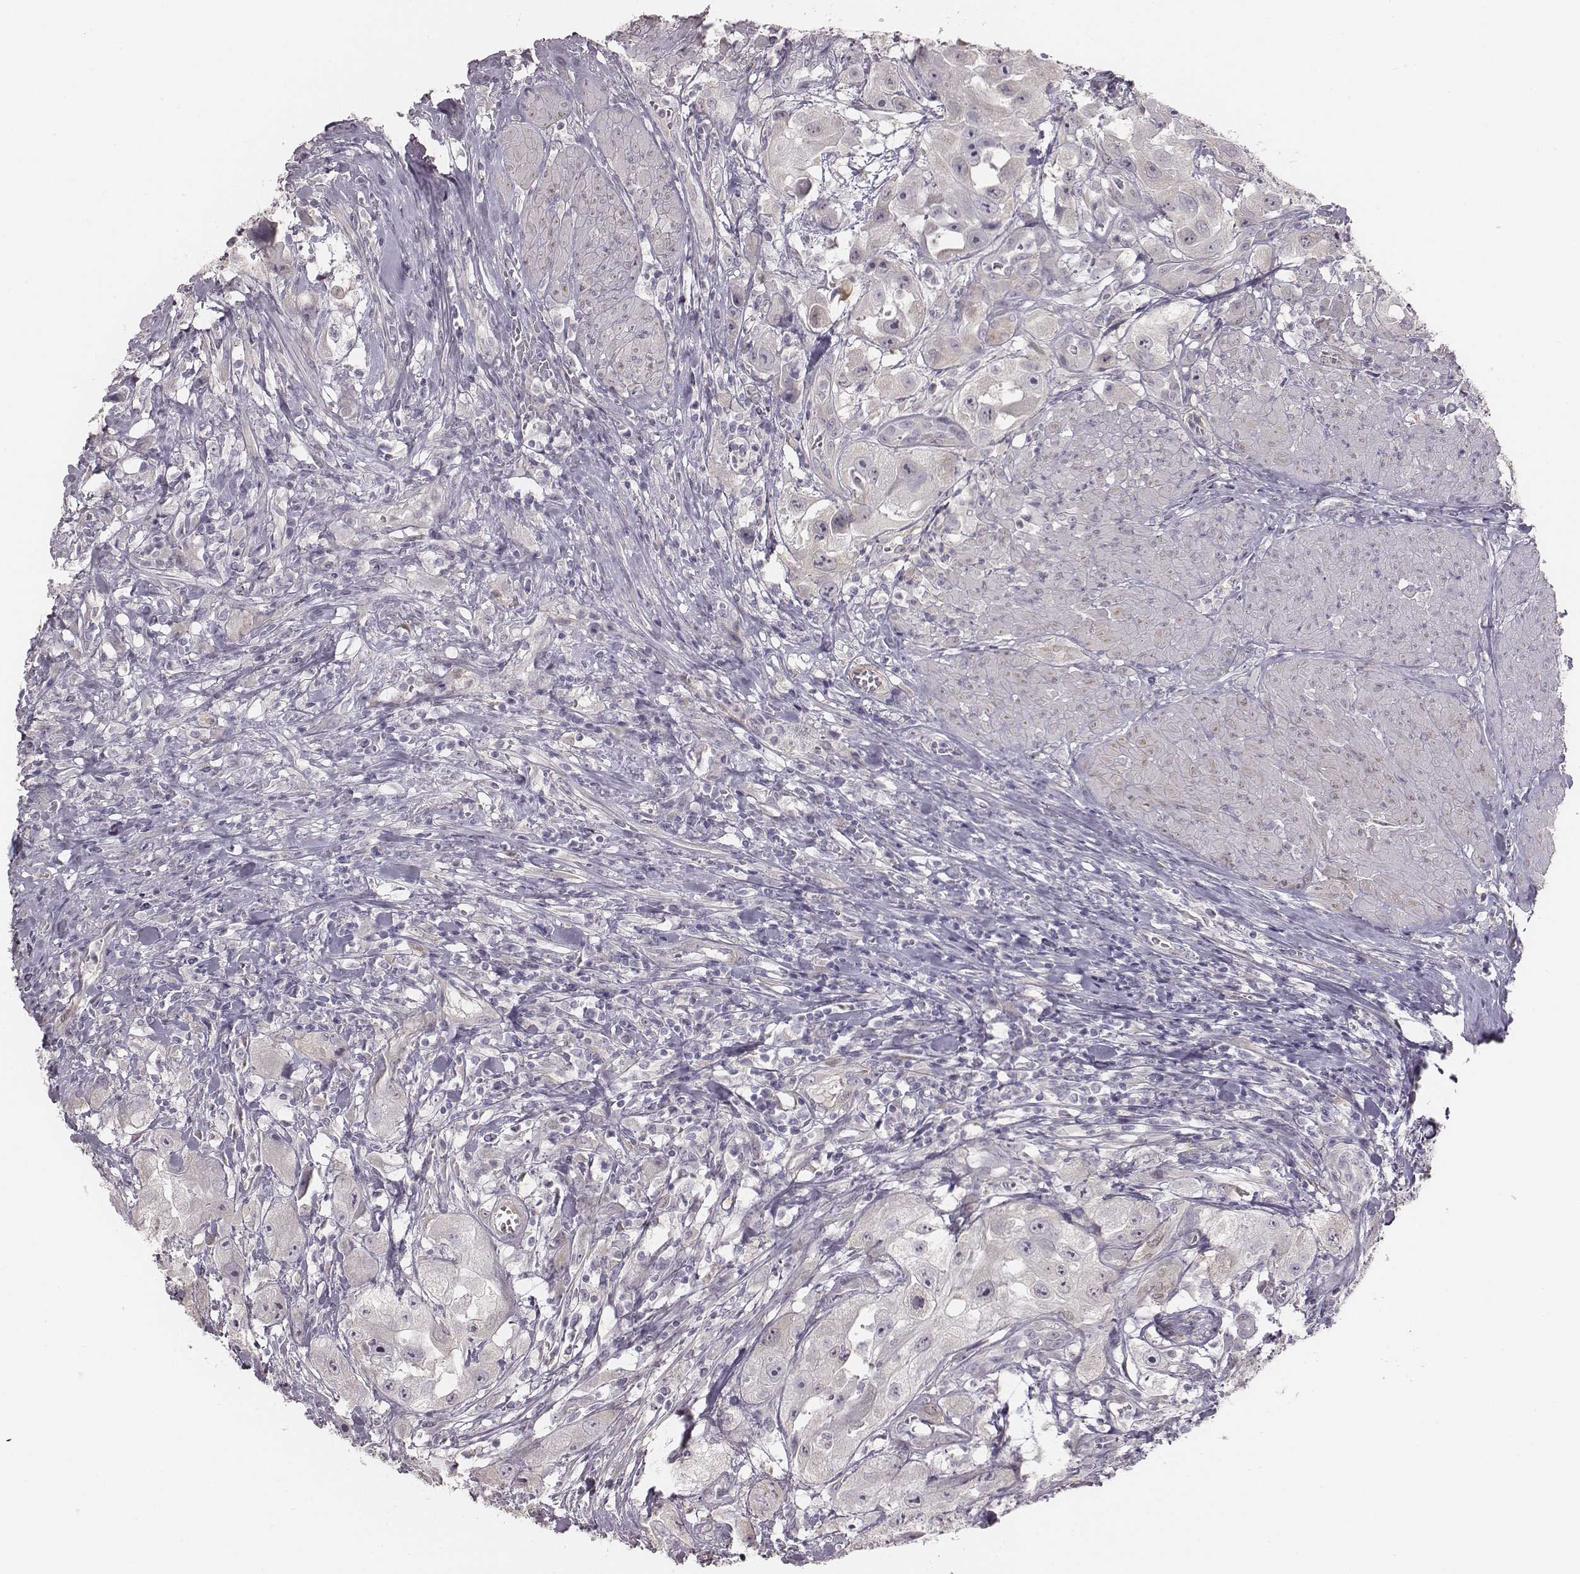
{"staining": {"intensity": "negative", "quantity": "none", "location": "none"}, "tissue": "urothelial cancer", "cell_type": "Tumor cells", "image_type": "cancer", "snomed": [{"axis": "morphology", "description": "Urothelial carcinoma, High grade"}, {"axis": "topography", "description": "Urinary bladder"}], "caption": "Immunohistochemistry (IHC) histopathology image of human high-grade urothelial carcinoma stained for a protein (brown), which reveals no positivity in tumor cells.", "gene": "PBK", "patient": {"sex": "male", "age": 79}}